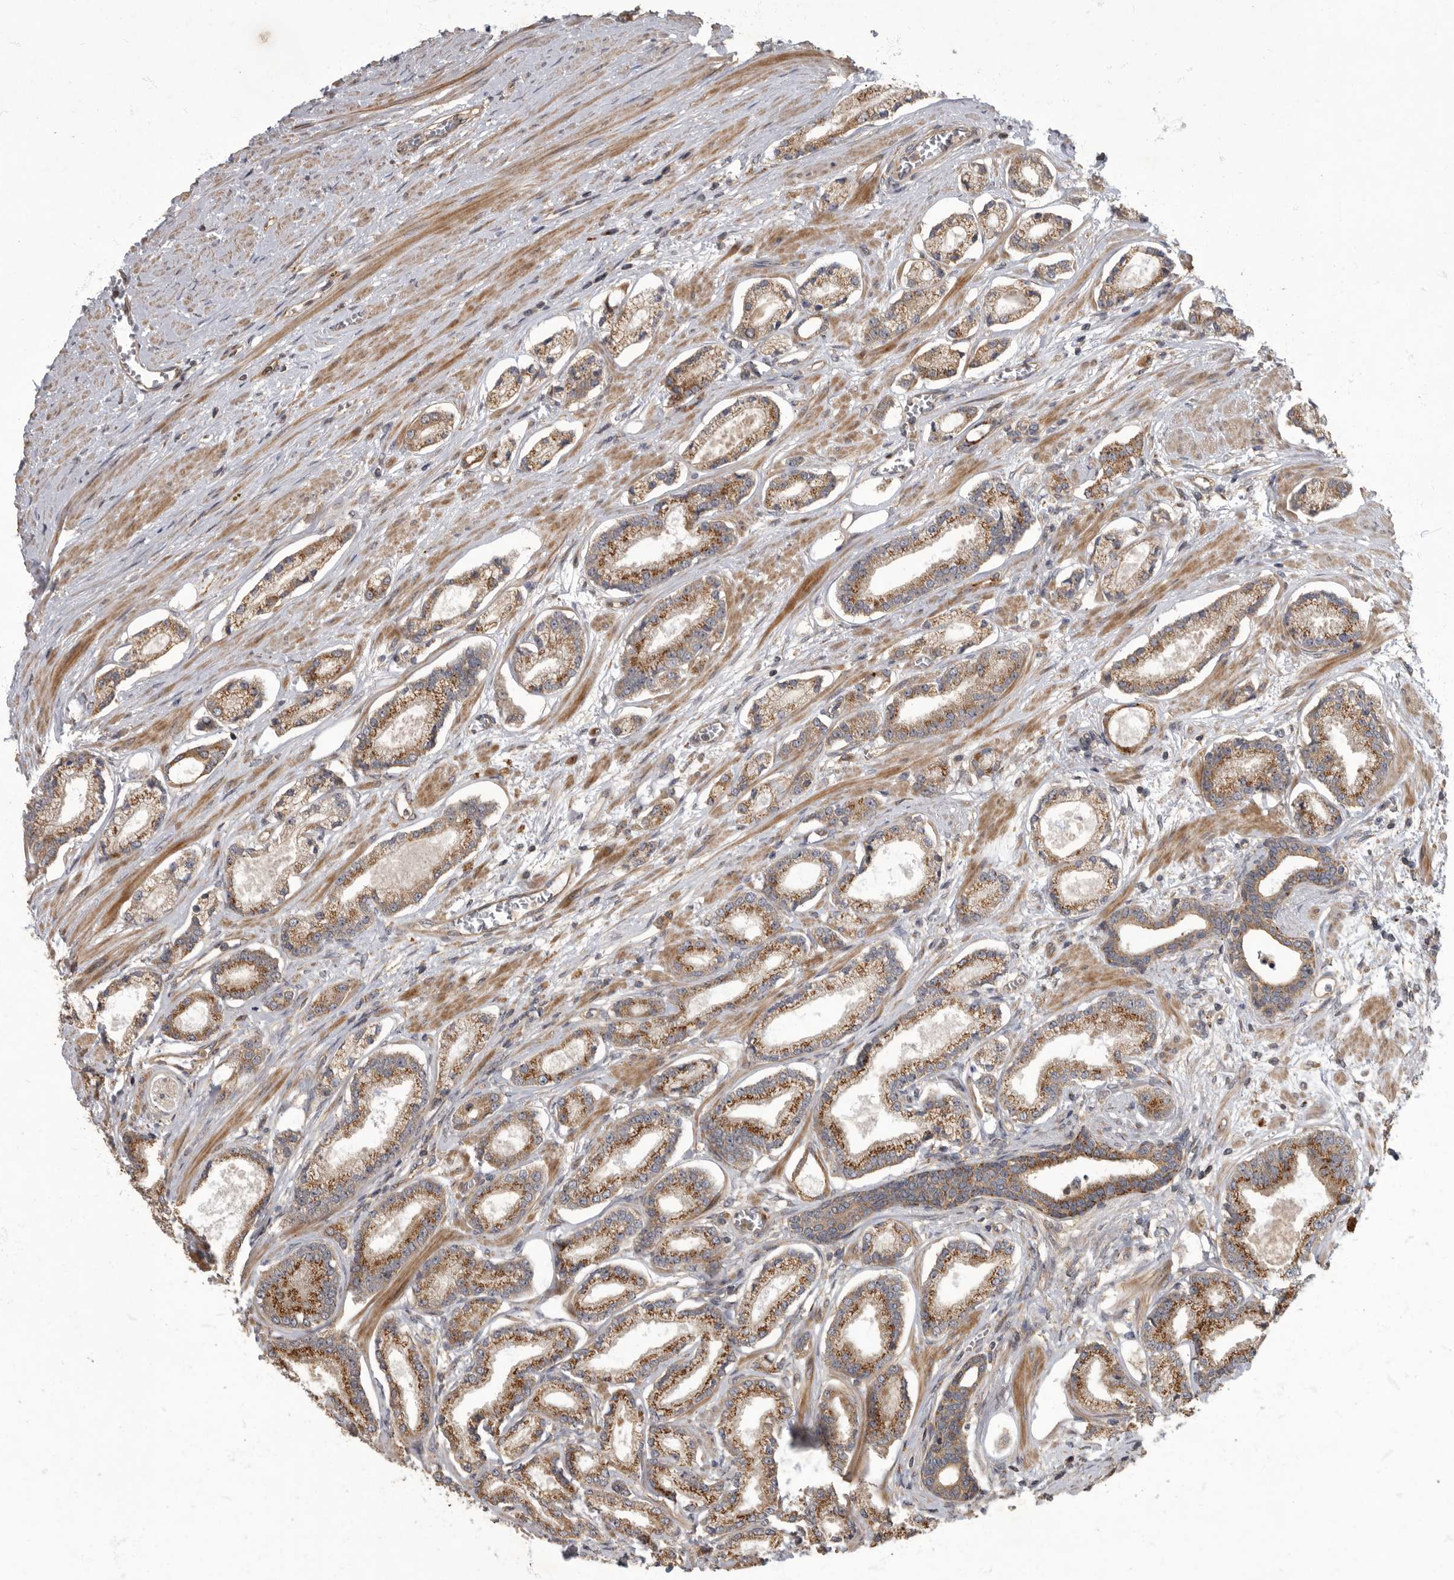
{"staining": {"intensity": "moderate", "quantity": ">75%", "location": "cytoplasmic/membranous"}, "tissue": "prostate cancer", "cell_type": "Tumor cells", "image_type": "cancer", "snomed": [{"axis": "morphology", "description": "Adenocarcinoma, Low grade"}, {"axis": "topography", "description": "Prostate"}], "caption": "DAB immunohistochemical staining of prostate low-grade adenocarcinoma demonstrates moderate cytoplasmic/membranous protein positivity in about >75% of tumor cells. Ihc stains the protein of interest in brown and the nuclei are stained blue.", "gene": "IQCK", "patient": {"sex": "male", "age": 60}}